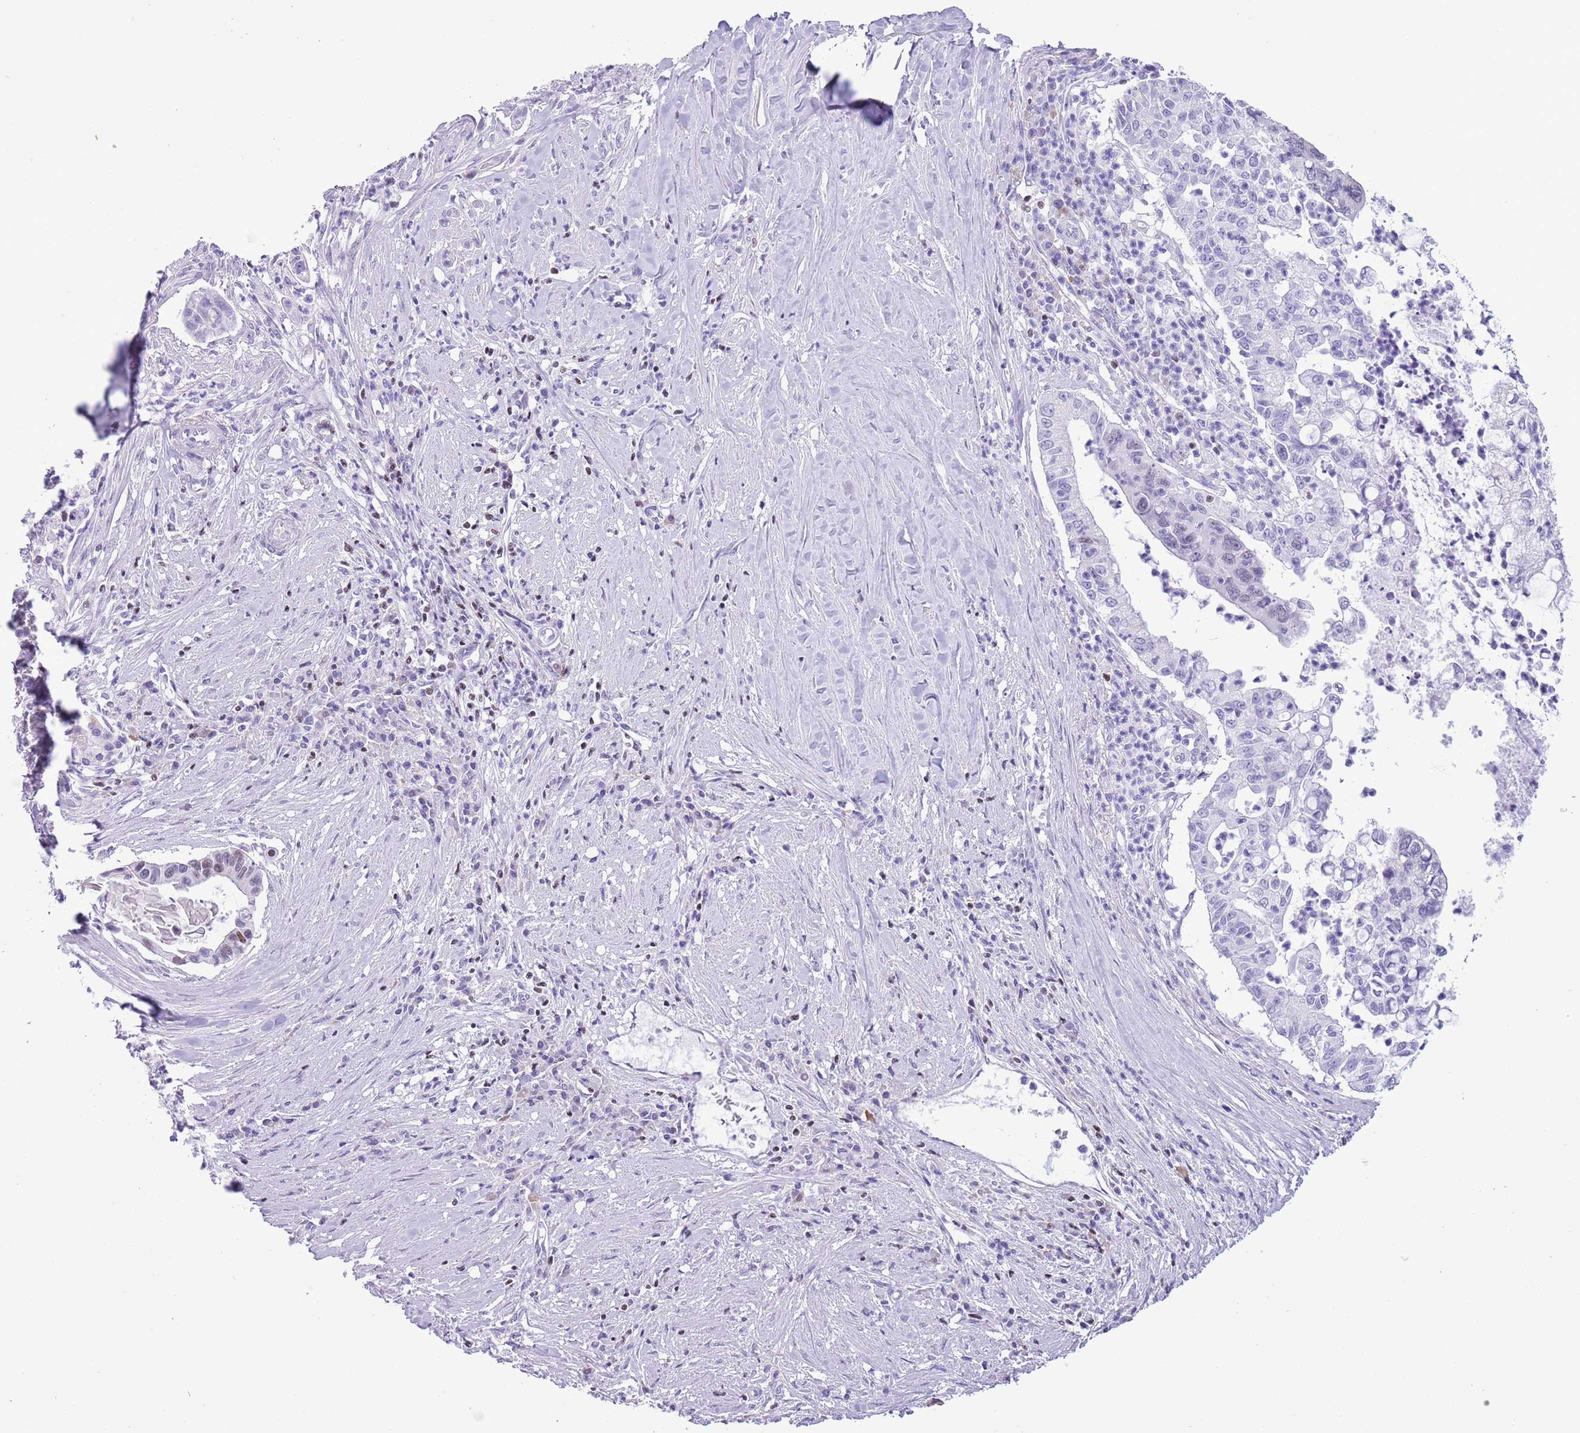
{"staining": {"intensity": "negative", "quantity": "none", "location": "none"}, "tissue": "pancreatic cancer", "cell_type": "Tumor cells", "image_type": "cancer", "snomed": [{"axis": "morphology", "description": "Adenocarcinoma, NOS"}, {"axis": "topography", "description": "Pancreas"}], "caption": "There is no significant expression in tumor cells of pancreatic adenocarcinoma.", "gene": "BCL11B", "patient": {"sex": "male", "age": 73}}